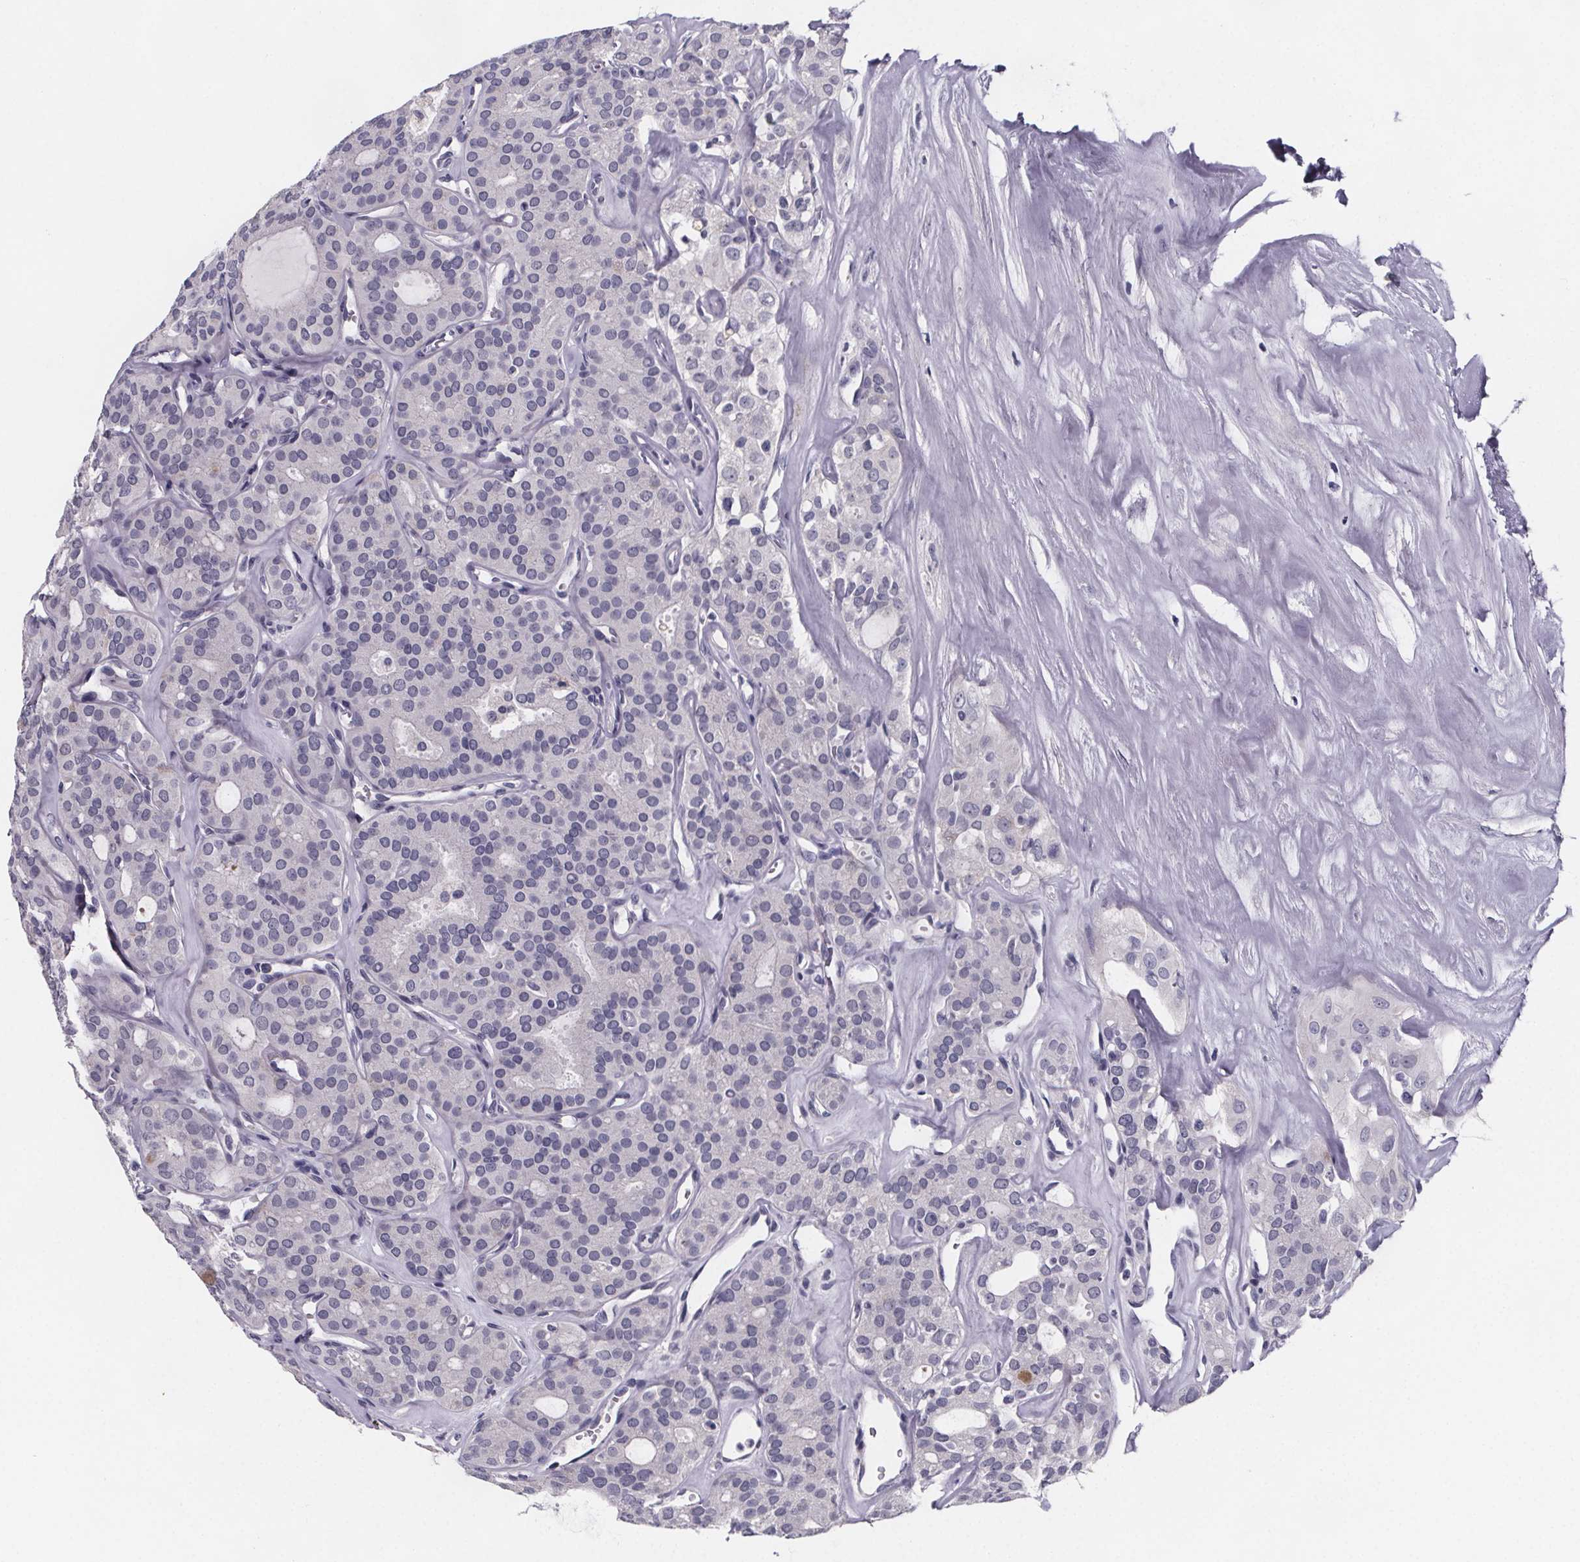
{"staining": {"intensity": "negative", "quantity": "none", "location": "none"}, "tissue": "thyroid cancer", "cell_type": "Tumor cells", "image_type": "cancer", "snomed": [{"axis": "morphology", "description": "Follicular adenoma carcinoma, NOS"}, {"axis": "topography", "description": "Thyroid gland"}], "caption": "Protein analysis of thyroid cancer (follicular adenoma carcinoma) demonstrates no significant positivity in tumor cells.", "gene": "PAH", "patient": {"sex": "male", "age": 75}}